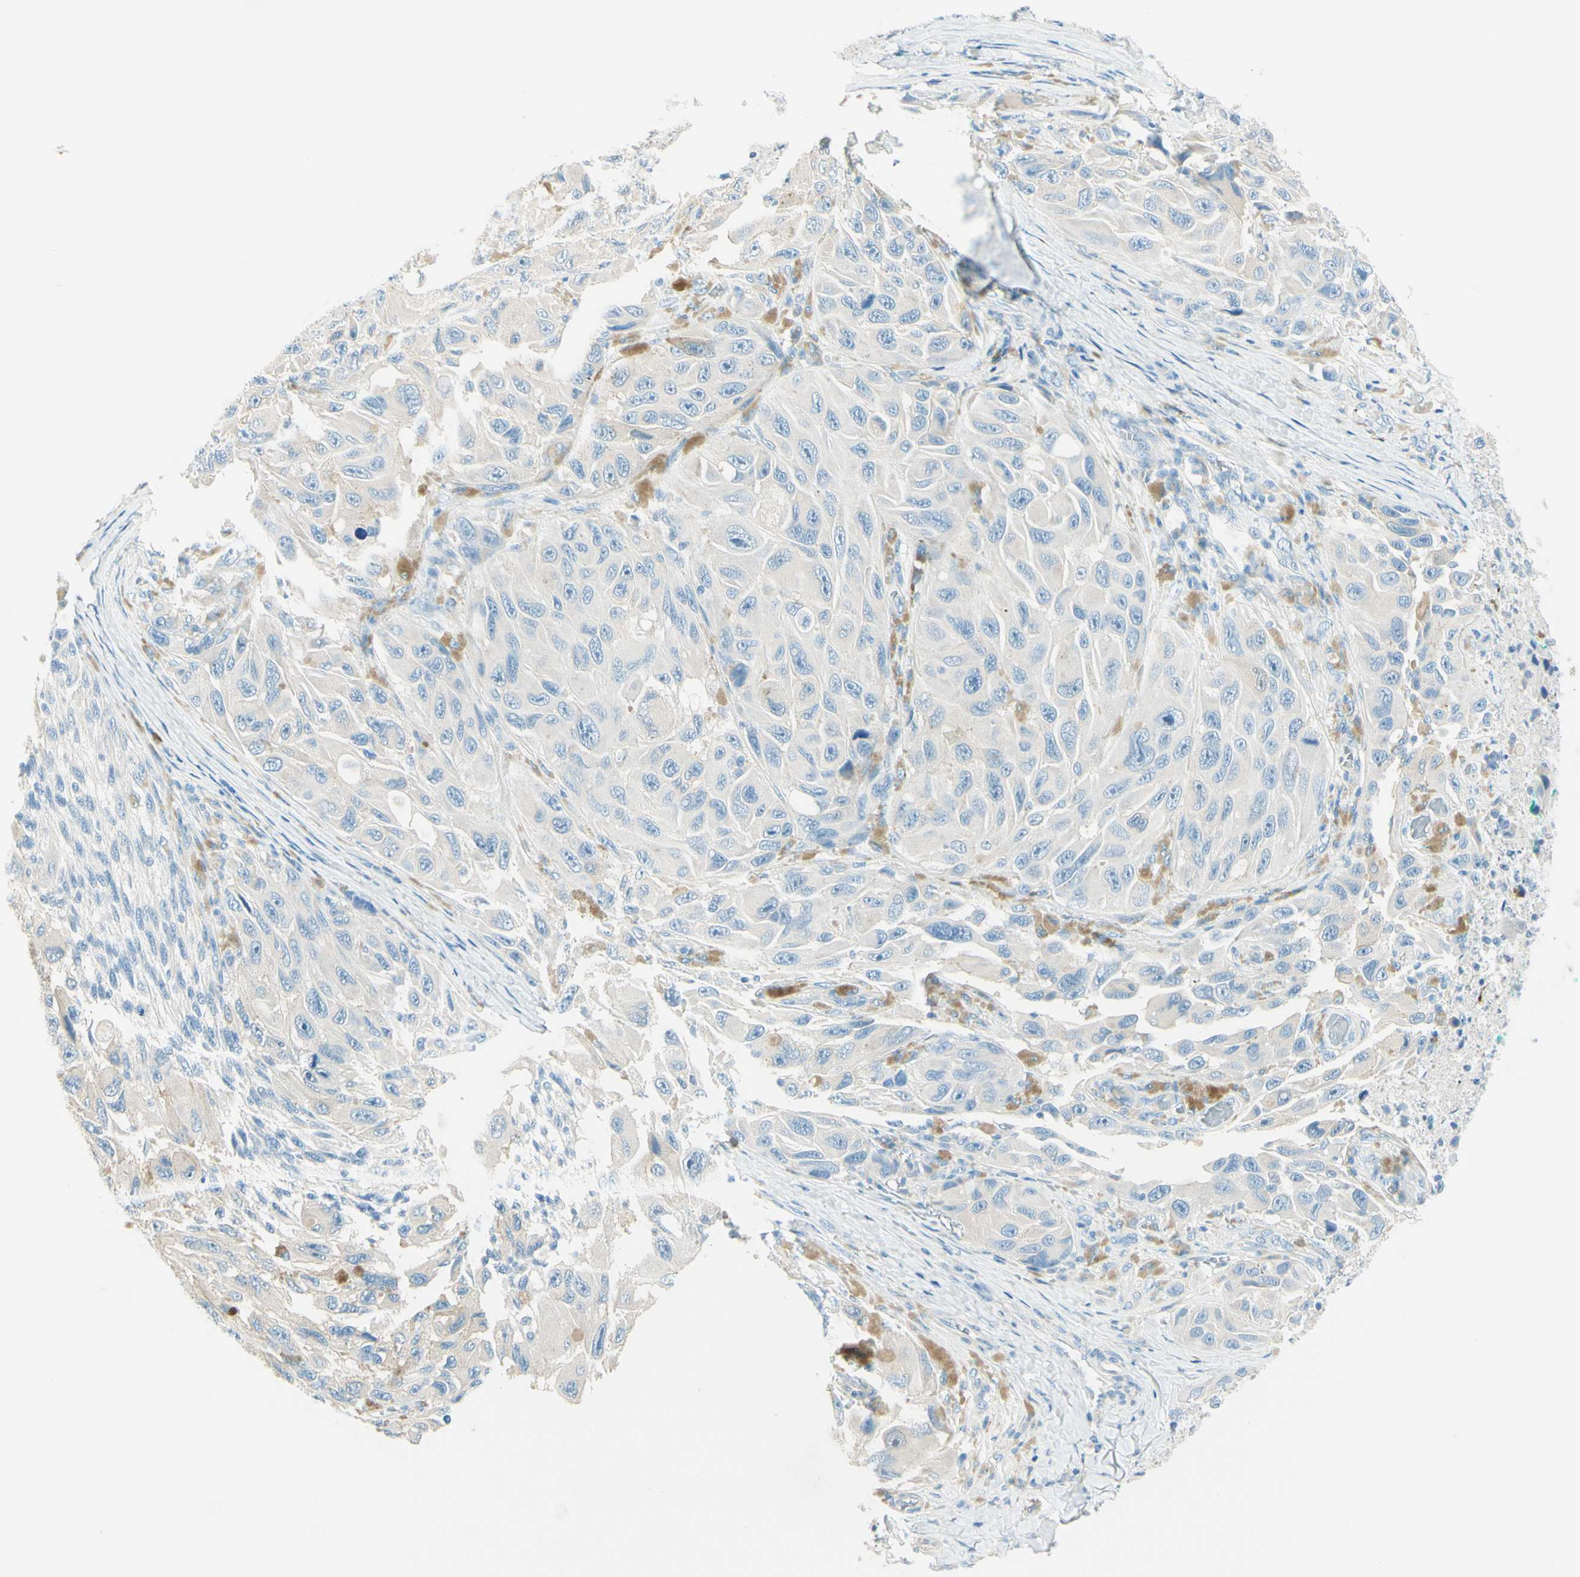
{"staining": {"intensity": "negative", "quantity": "none", "location": "none"}, "tissue": "melanoma", "cell_type": "Tumor cells", "image_type": "cancer", "snomed": [{"axis": "morphology", "description": "Malignant melanoma, NOS"}, {"axis": "topography", "description": "Skin"}], "caption": "Protein analysis of malignant melanoma demonstrates no significant positivity in tumor cells. (Immunohistochemistry, brightfield microscopy, high magnification).", "gene": "NCBP2L", "patient": {"sex": "female", "age": 73}}